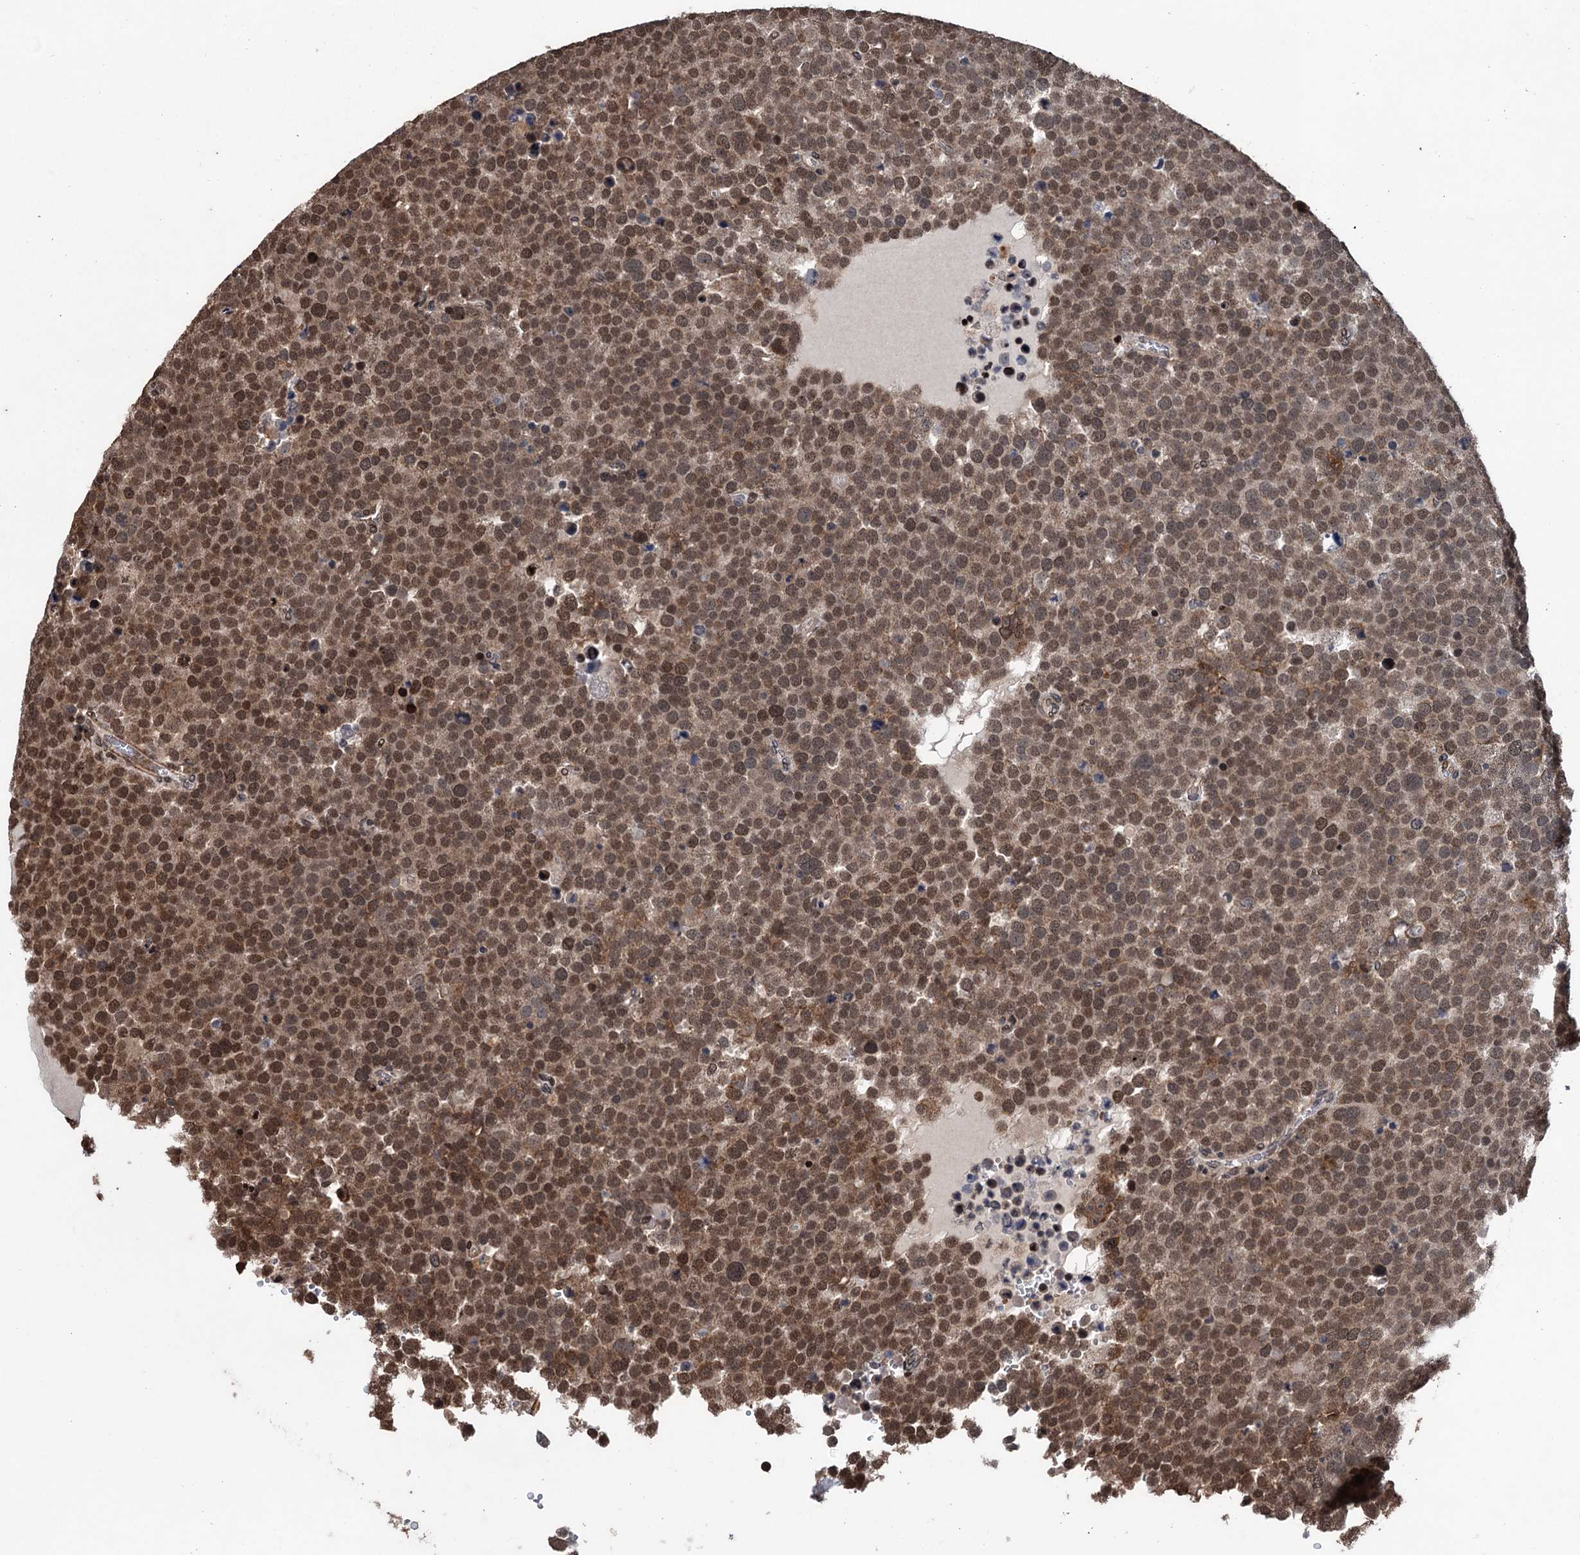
{"staining": {"intensity": "moderate", "quantity": ">75%", "location": "nuclear"}, "tissue": "testis cancer", "cell_type": "Tumor cells", "image_type": "cancer", "snomed": [{"axis": "morphology", "description": "Seminoma, NOS"}, {"axis": "topography", "description": "Testis"}], "caption": "Human seminoma (testis) stained with a protein marker displays moderate staining in tumor cells.", "gene": "EYA4", "patient": {"sex": "male", "age": 71}}